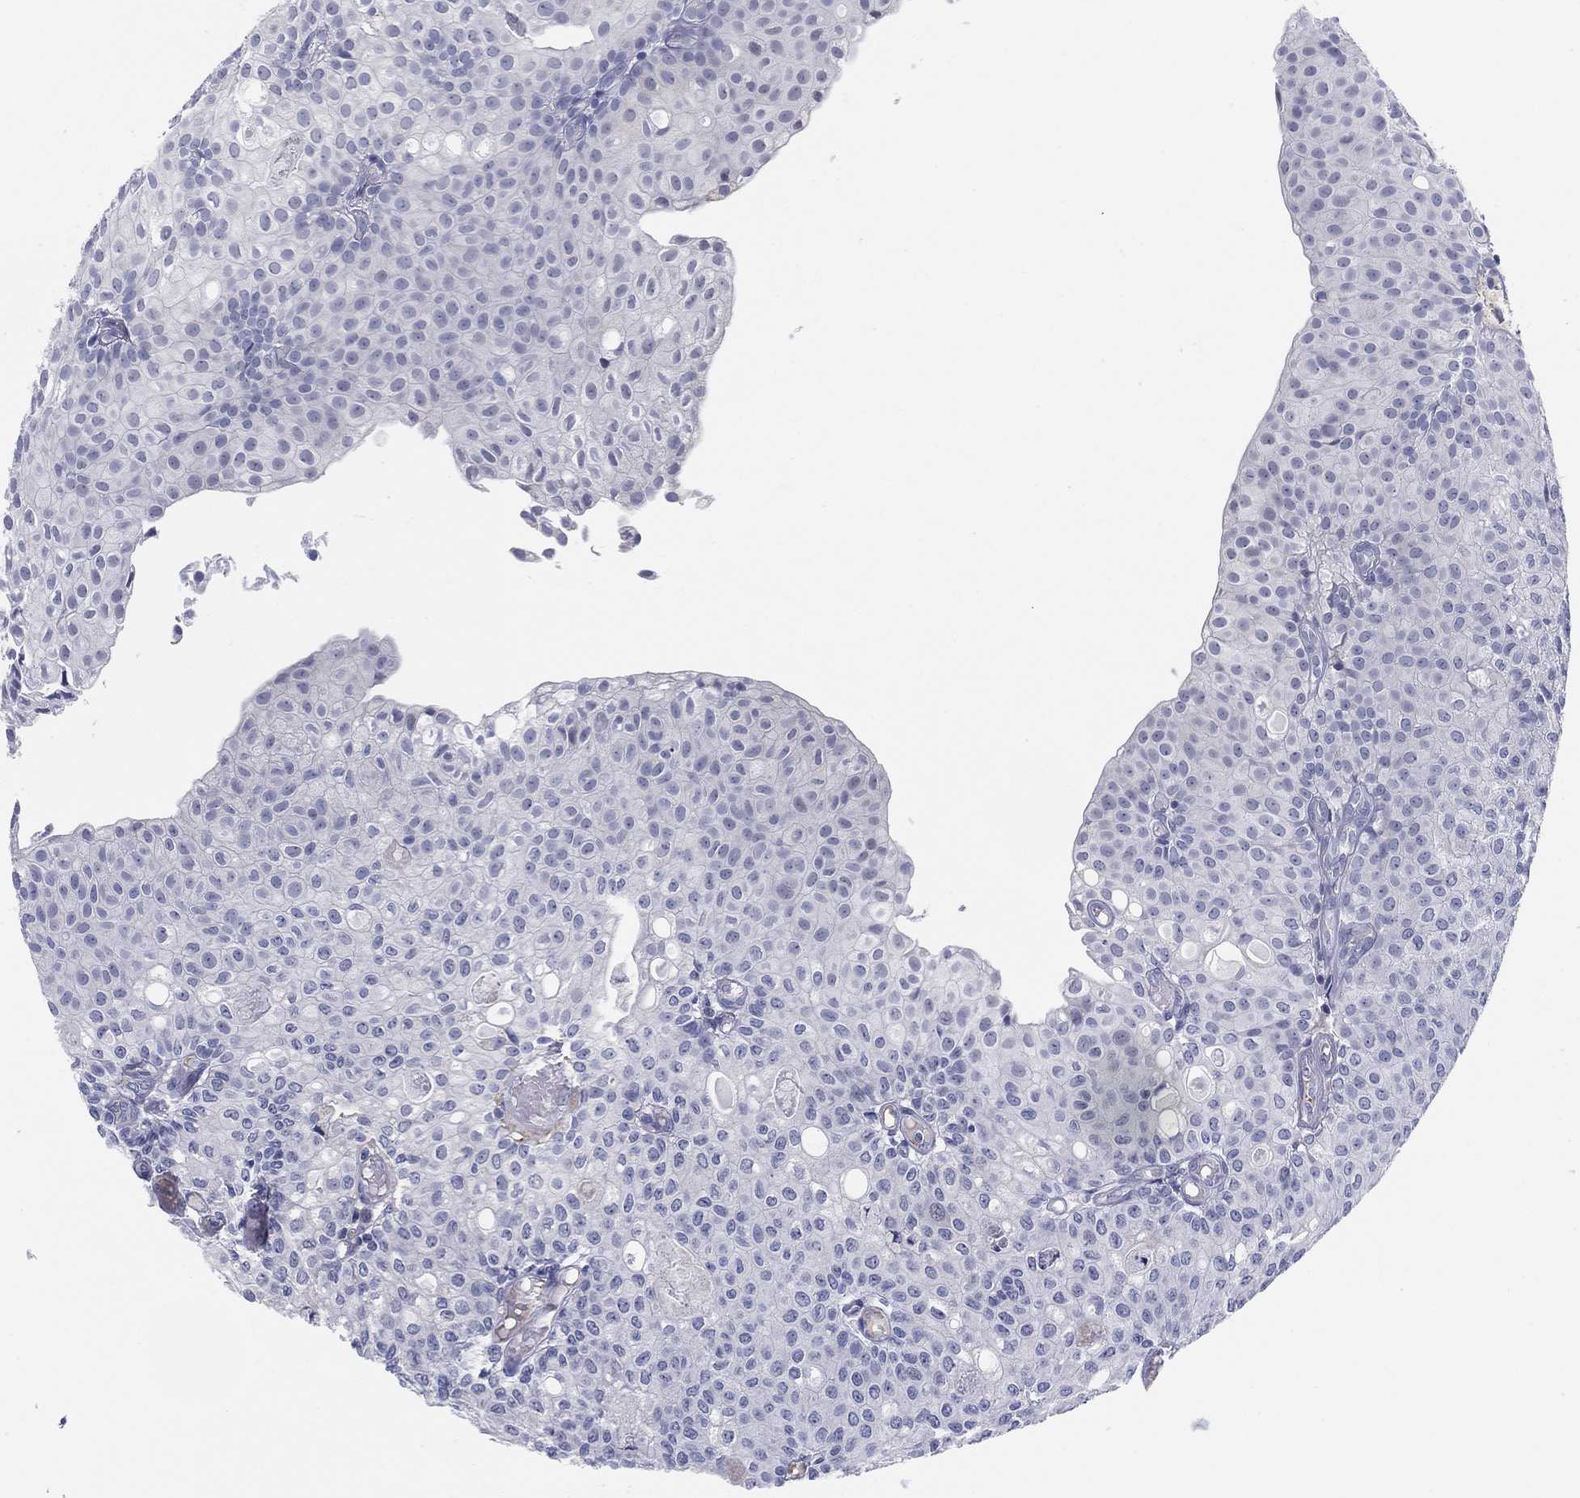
{"staining": {"intensity": "negative", "quantity": "none", "location": "none"}, "tissue": "urothelial cancer", "cell_type": "Tumor cells", "image_type": "cancer", "snomed": [{"axis": "morphology", "description": "Urothelial carcinoma, Low grade"}, {"axis": "topography", "description": "Urinary bladder"}], "caption": "Image shows no significant protein staining in tumor cells of urothelial cancer.", "gene": "MLF1", "patient": {"sex": "male", "age": 89}}